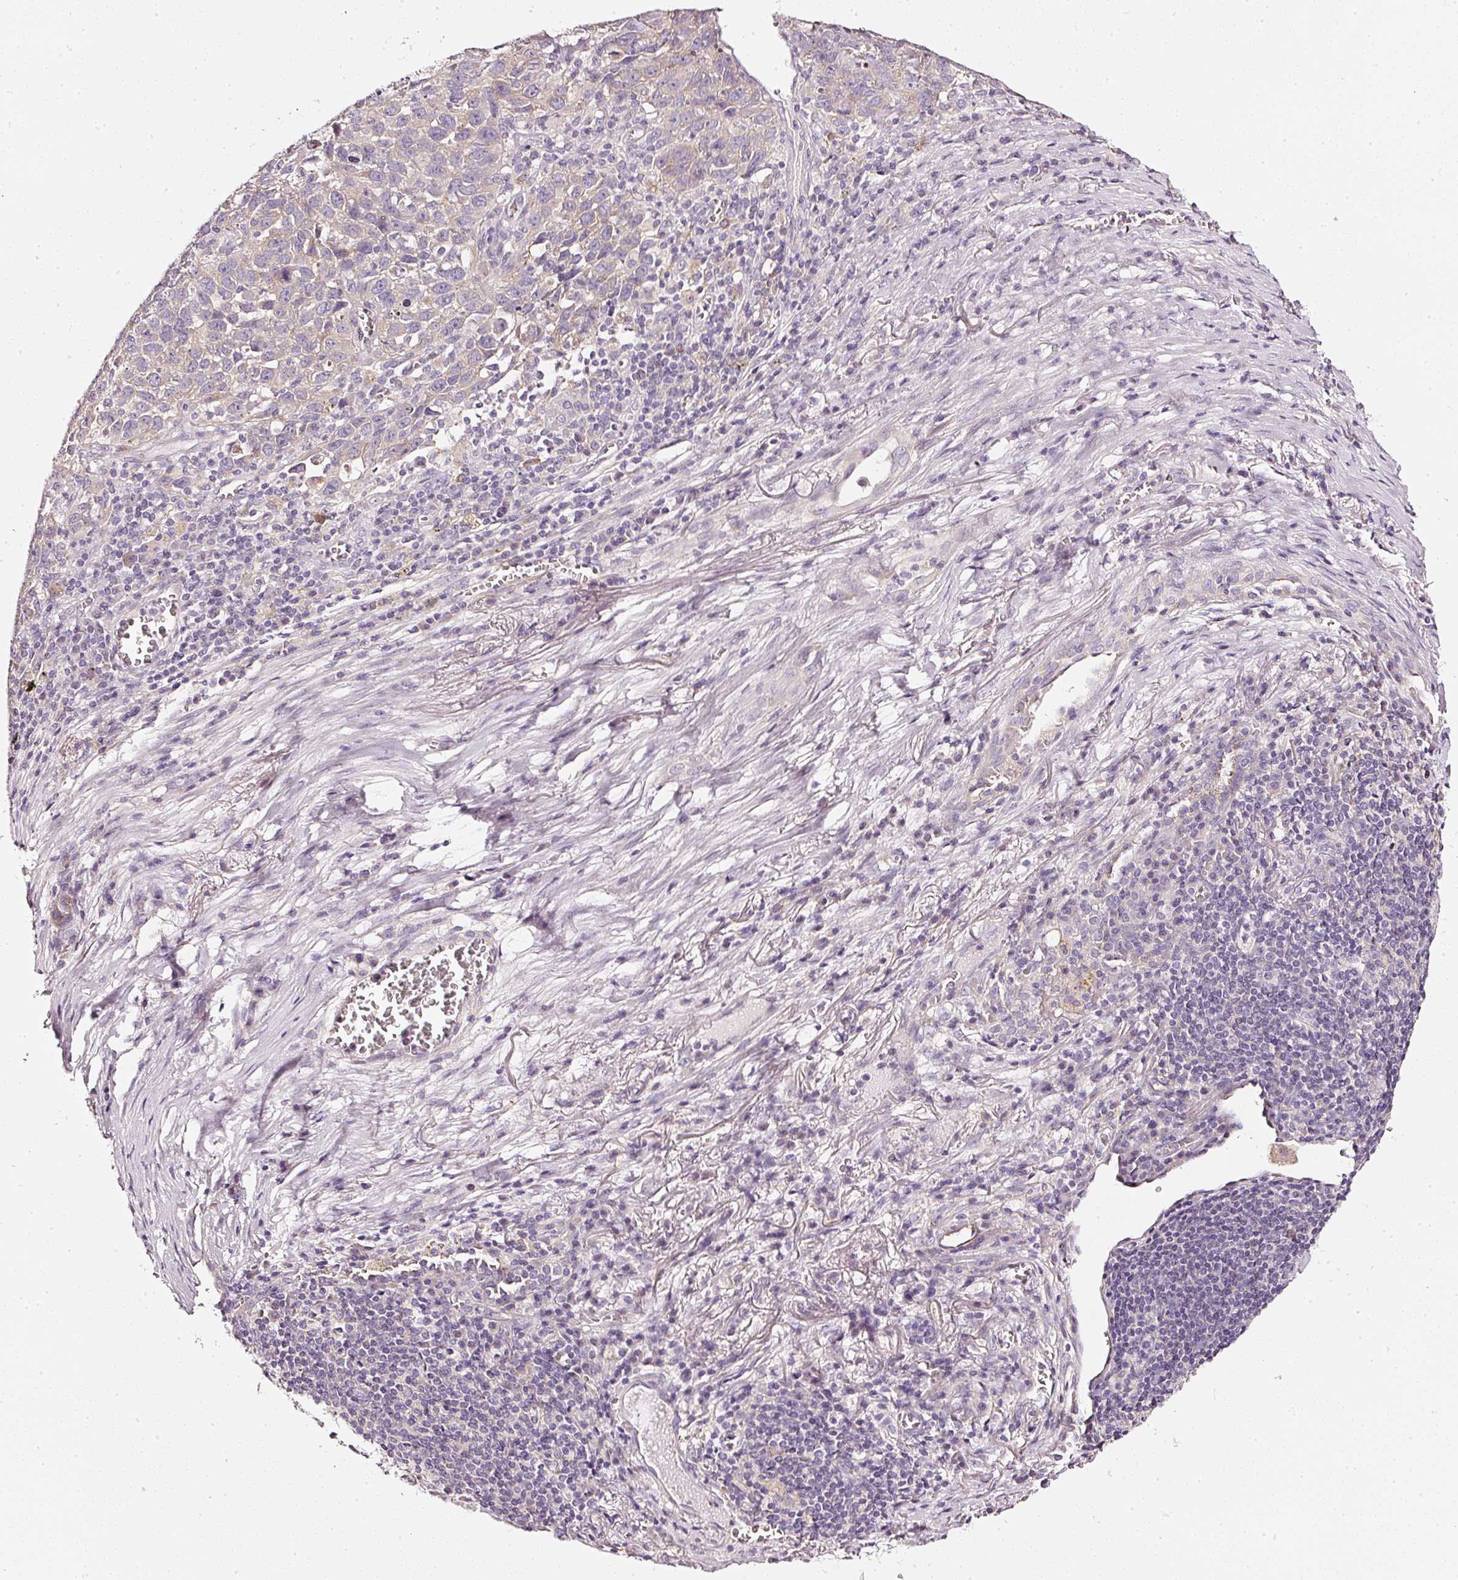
{"staining": {"intensity": "weak", "quantity": "<25%", "location": "cytoplasmic/membranous"}, "tissue": "lung cancer", "cell_type": "Tumor cells", "image_type": "cancer", "snomed": [{"axis": "morphology", "description": "Squamous cell carcinoma, NOS"}, {"axis": "topography", "description": "Lung"}], "caption": "Immunohistochemistry image of human lung cancer stained for a protein (brown), which displays no expression in tumor cells.", "gene": "CNP", "patient": {"sex": "male", "age": 76}}